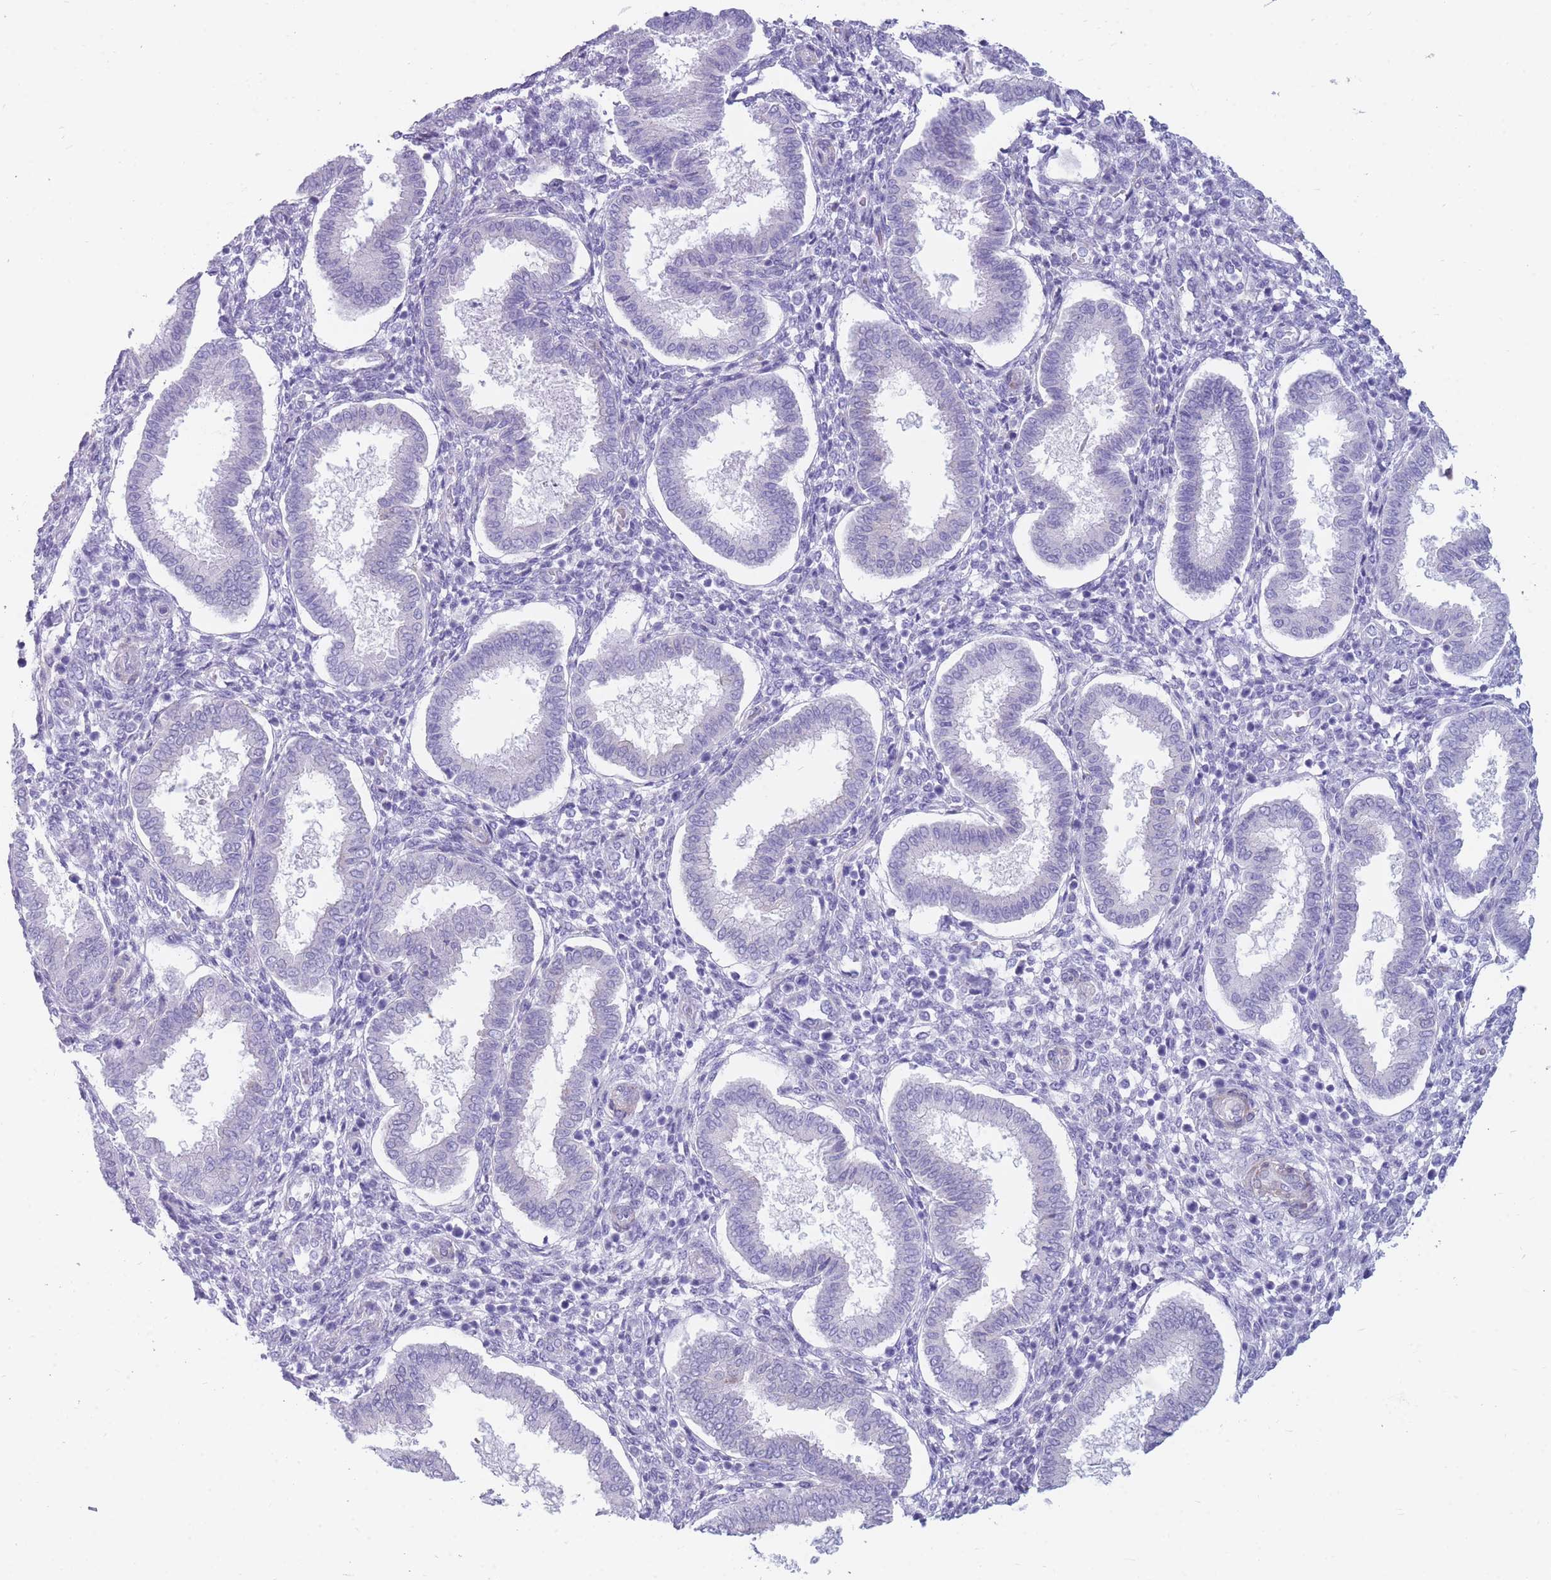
{"staining": {"intensity": "negative", "quantity": "none", "location": "none"}, "tissue": "endometrium", "cell_type": "Cells in endometrial stroma", "image_type": "normal", "snomed": [{"axis": "morphology", "description": "Normal tissue, NOS"}, {"axis": "topography", "description": "Endometrium"}], "caption": "Immunohistochemistry of normal human endometrium reveals no staining in cells in endometrial stroma.", "gene": "MTSS2", "patient": {"sex": "female", "age": 24}}